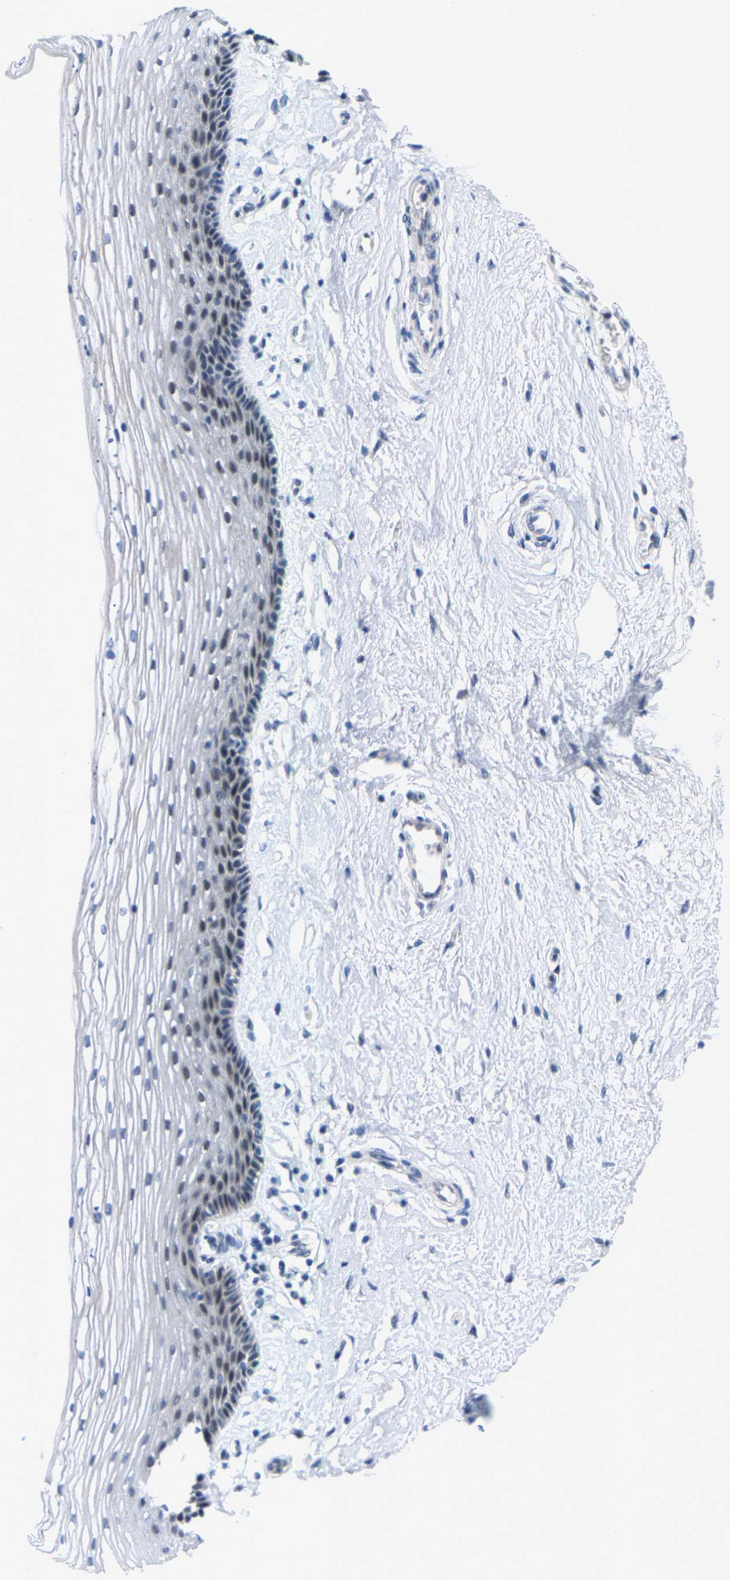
{"staining": {"intensity": "negative", "quantity": "none", "location": "none"}, "tissue": "vagina", "cell_type": "Squamous epithelial cells", "image_type": "normal", "snomed": [{"axis": "morphology", "description": "Normal tissue, NOS"}, {"axis": "topography", "description": "Vagina"}], "caption": "DAB (3,3'-diaminobenzidine) immunohistochemical staining of benign vagina reveals no significant staining in squamous epithelial cells.", "gene": "KLHL1", "patient": {"sex": "female", "age": 46}}